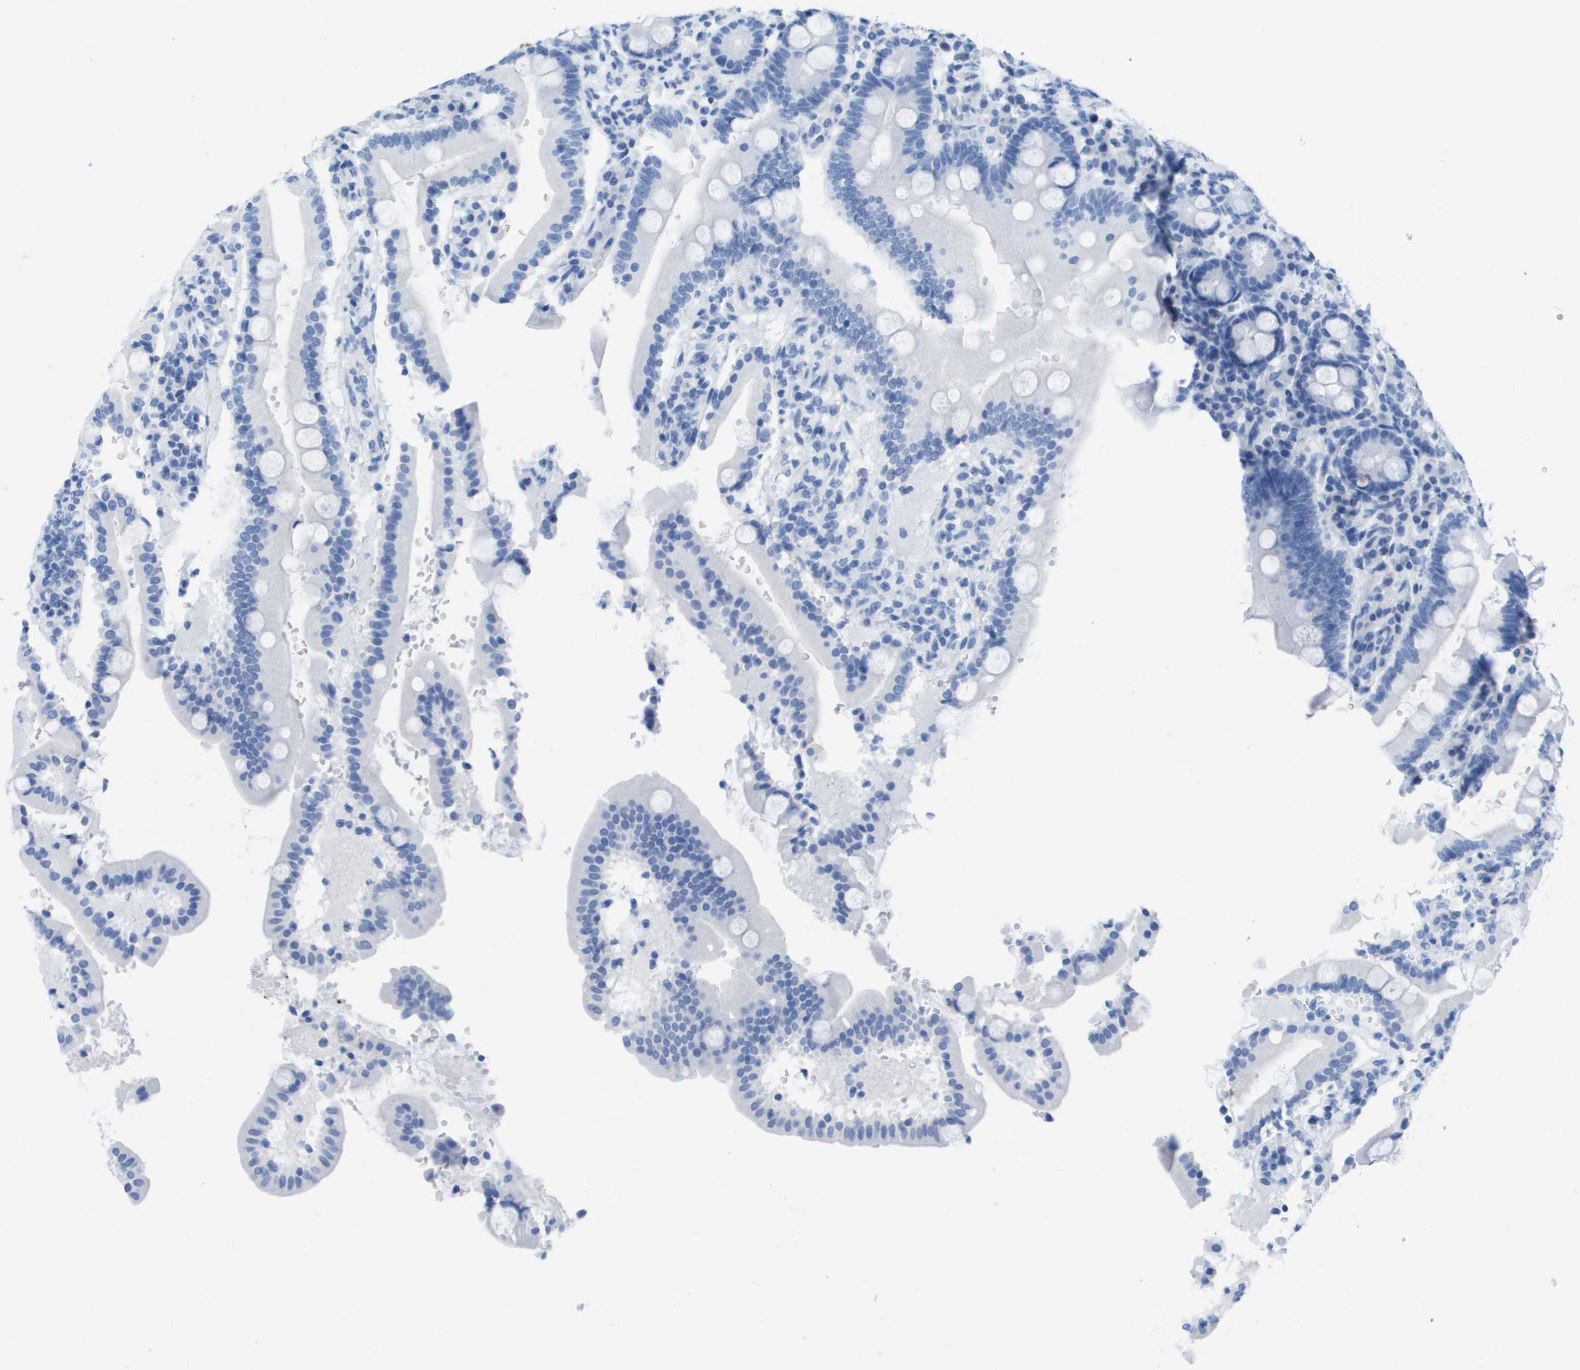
{"staining": {"intensity": "negative", "quantity": "none", "location": "none"}, "tissue": "duodenum", "cell_type": "Glandular cells", "image_type": "normal", "snomed": [{"axis": "morphology", "description": "Normal tissue, NOS"}, {"axis": "topography", "description": "Small intestine, NOS"}], "caption": "Glandular cells are negative for protein expression in normal human duodenum. The staining is performed using DAB (3,3'-diaminobenzidine) brown chromogen with nuclei counter-stained in using hematoxylin.", "gene": "KCNA3", "patient": {"sex": "female", "age": 71}}